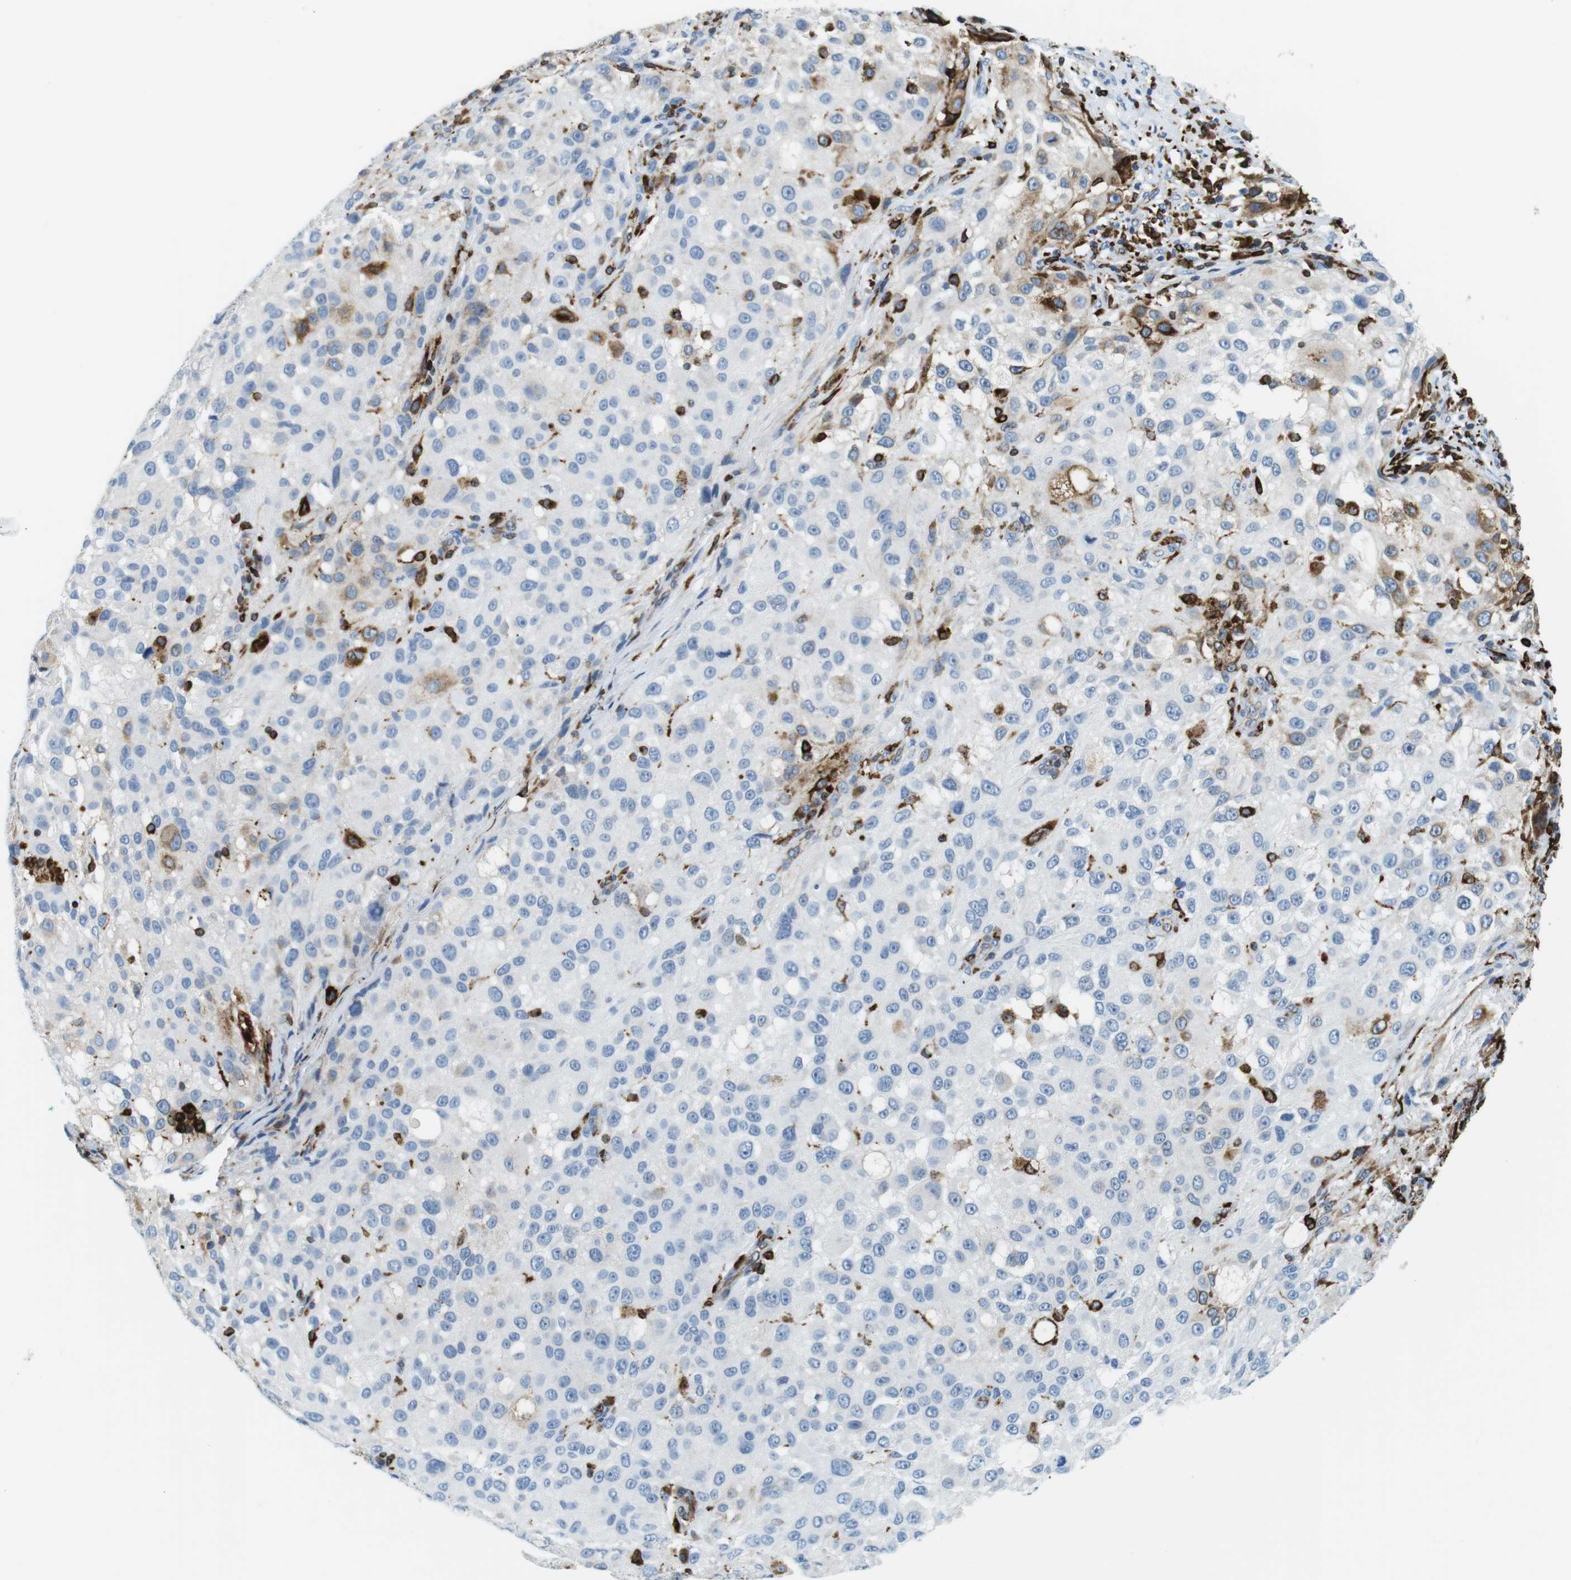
{"staining": {"intensity": "negative", "quantity": "none", "location": "none"}, "tissue": "melanoma", "cell_type": "Tumor cells", "image_type": "cancer", "snomed": [{"axis": "morphology", "description": "Necrosis, NOS"}, {"axis": "morphology", "description": "Malignant melanoma, NOS"}, {"axis": "topography", "description": "Skin"}], "caption": "IHC photomicrograph of human melanoma stained for a protein (brown), which displays no expression in tumor cells.", "gene": "CIITA", "patient": {"sex": "female", "age": 87}}